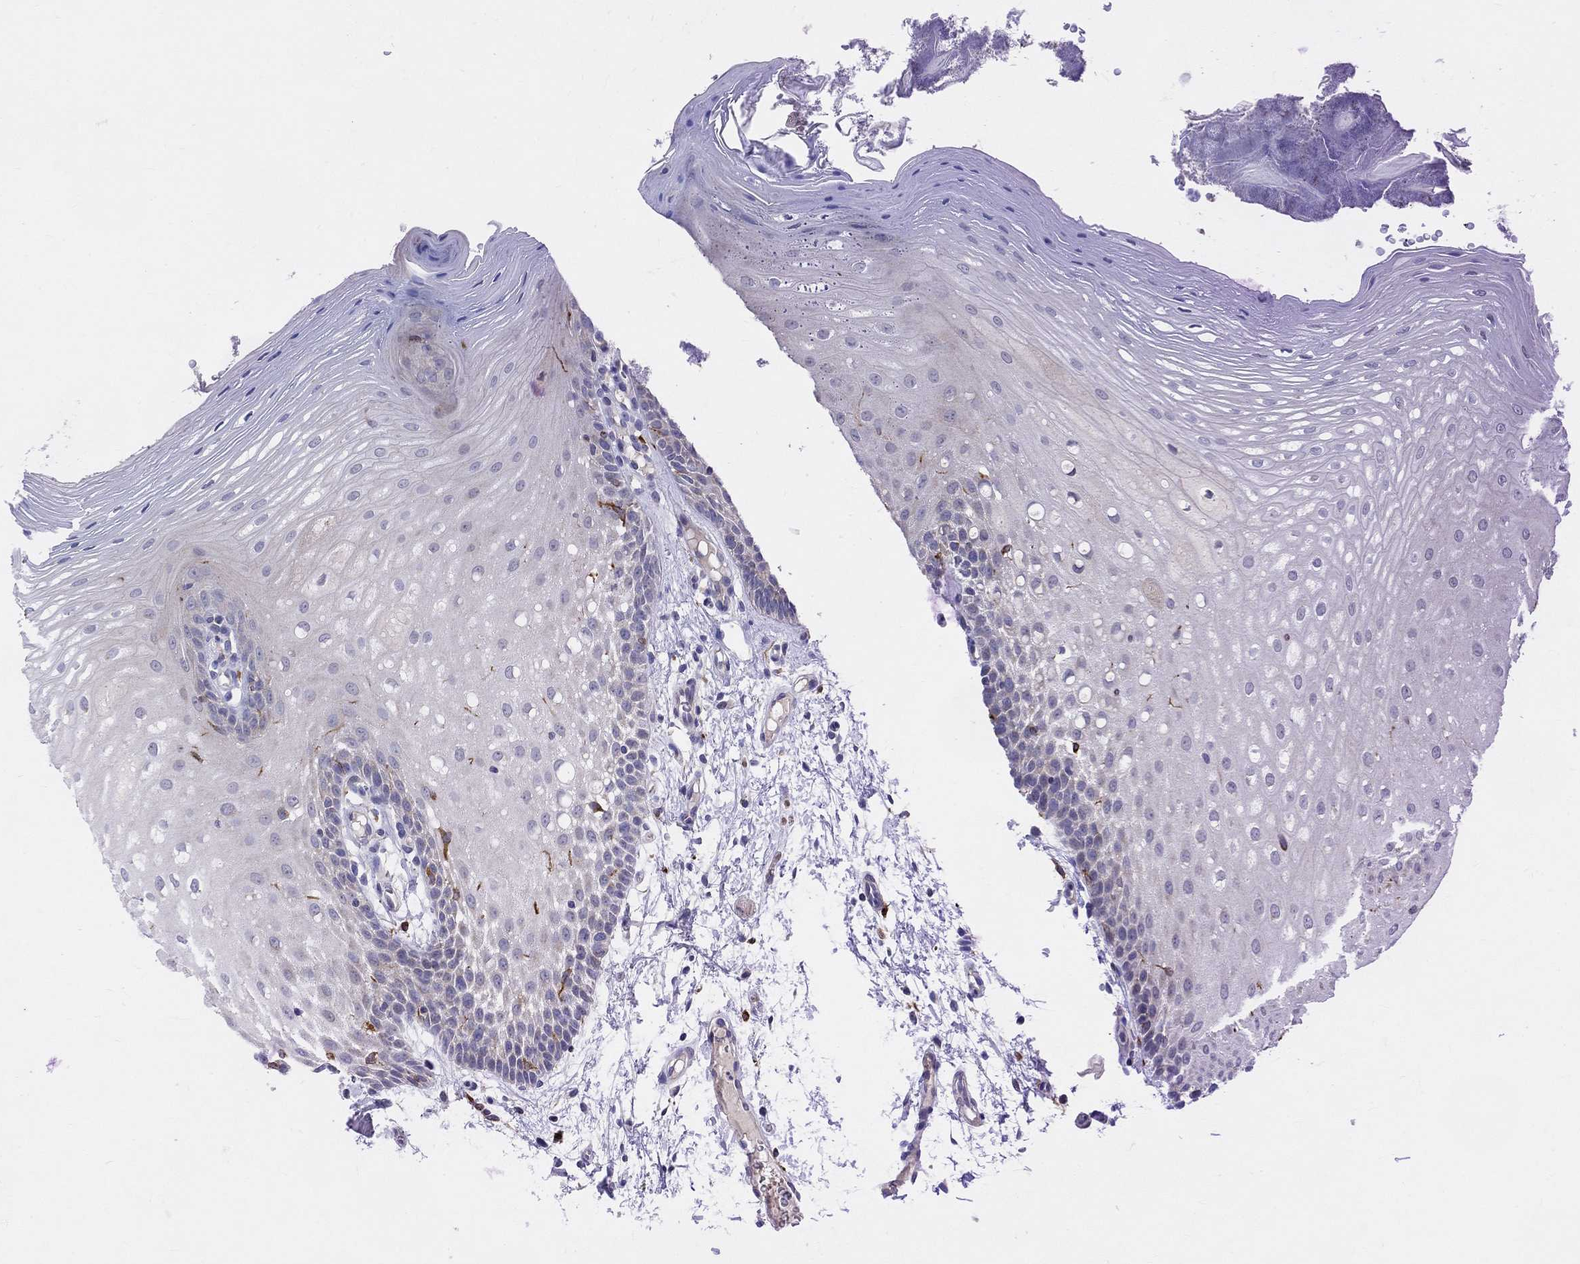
{"staining": {"intensity": "negative", "quantity": "none", "location": "none"}, "tissue": "oral mucosa", "cell_type": "Squamous epithelial cells", "image_type": "normal", "snomed": [{"axis": "morphology", "description": "Normal tissue, NOS"}, {"axis": "morphology", "description": "Squamous cell carcinoma, NOS"}, {"axis": "topography", "description": "Oral tissue"}, {"axis": "topography", "description": "Head-Neck"}], "caption": "Immunohistochemical staining of benign oral mucosa reveals no significant expression in squamous epithelial cells.", "gene": "HCRTR1", "patient": {"sex": "male", "age": 69}}